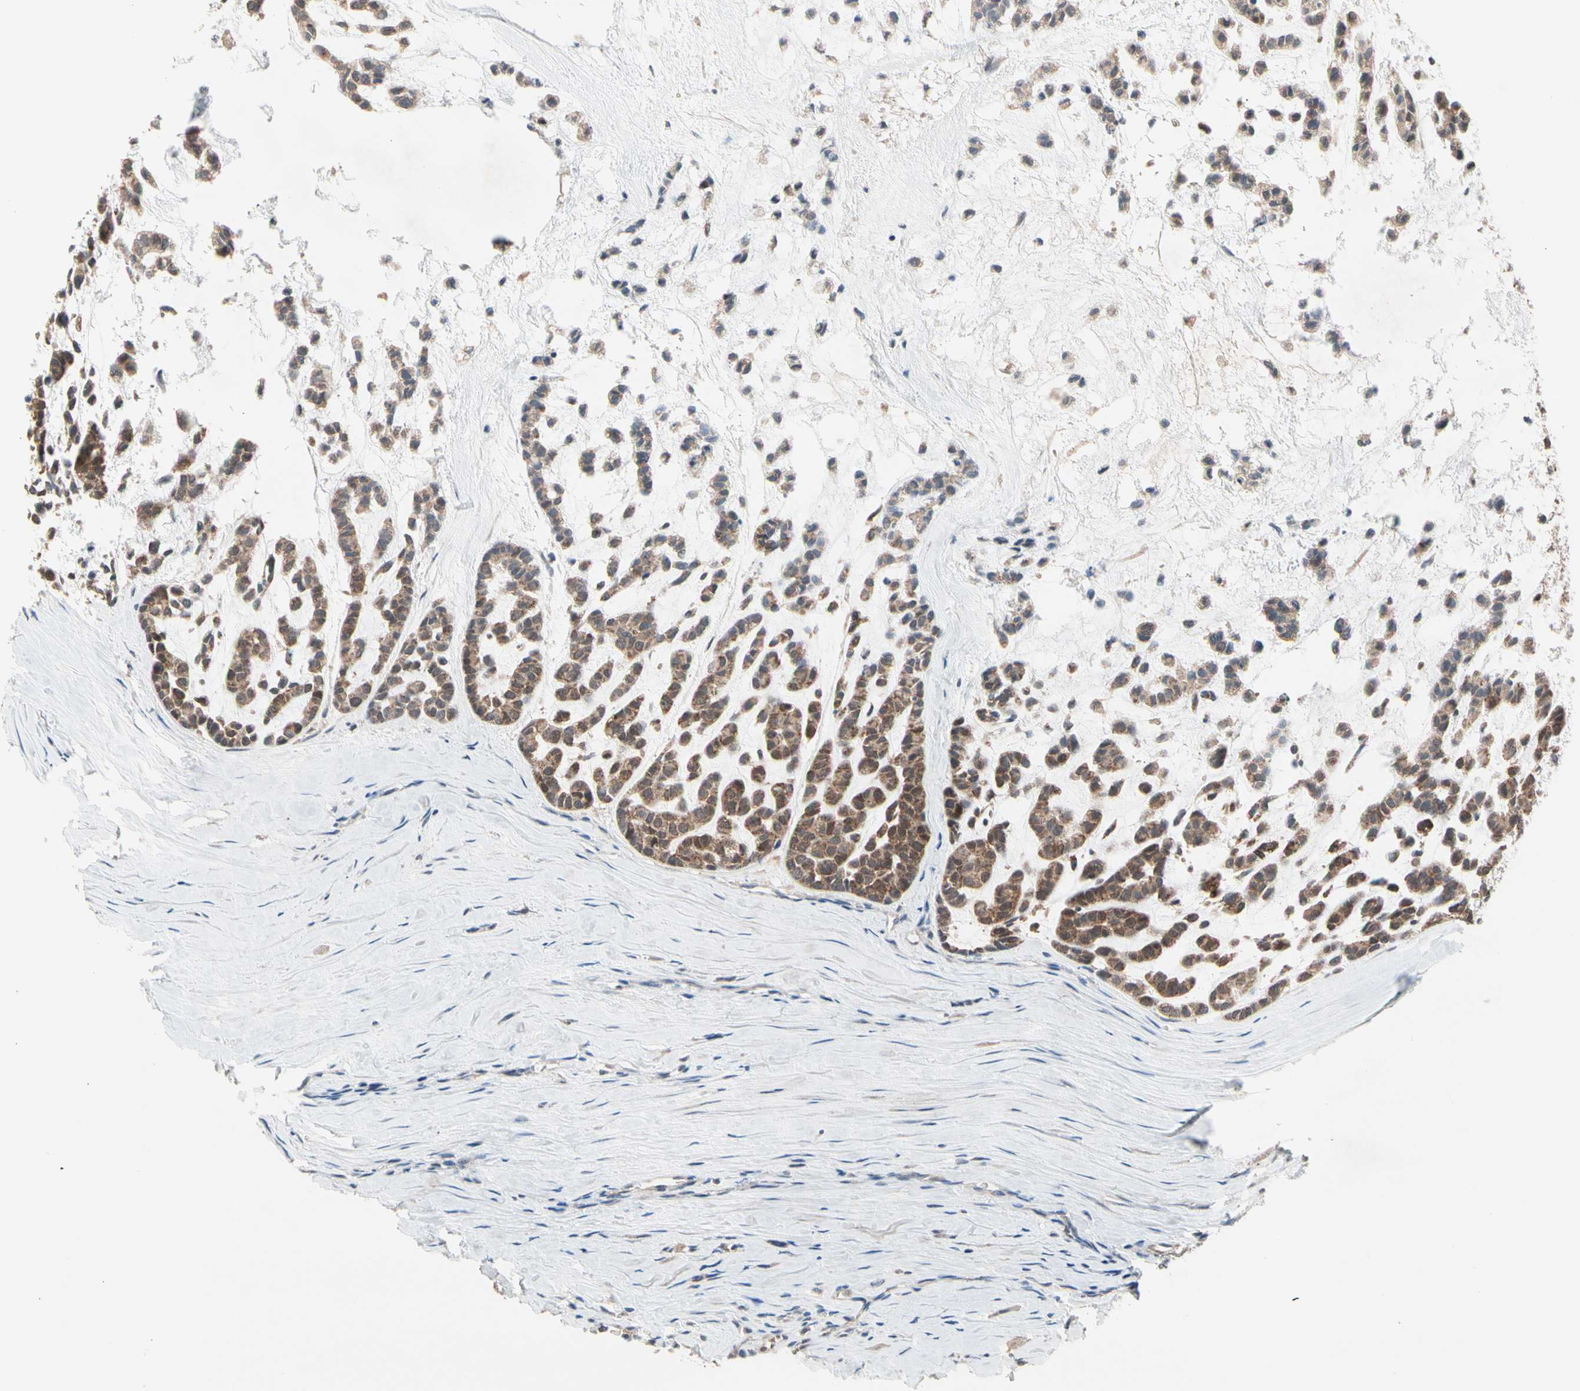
{"staining": {"intensity": "moderate", "quantity": ">75%", "location": "cytoplasmic/membranous"}, "tissue": "head and neck cancer", "cell_type": "Tumor cells", "image_type": "cancer", "snomed": [{"axis": "morphology", "description": "Adenocarcinoma, NOS"}, {"axis": "morphology", "description": "Adenoma, NOS"}, {"axis": "topography", "description": "Head-Neck"}], "caption": "Adenocarcinoma (head and neck) tissue reveals moderate cytoplasmic/membranous staining in about >75% of tumor cells", "gene": "MTHFS", "patient": {"sex": "female", "age": 55}}